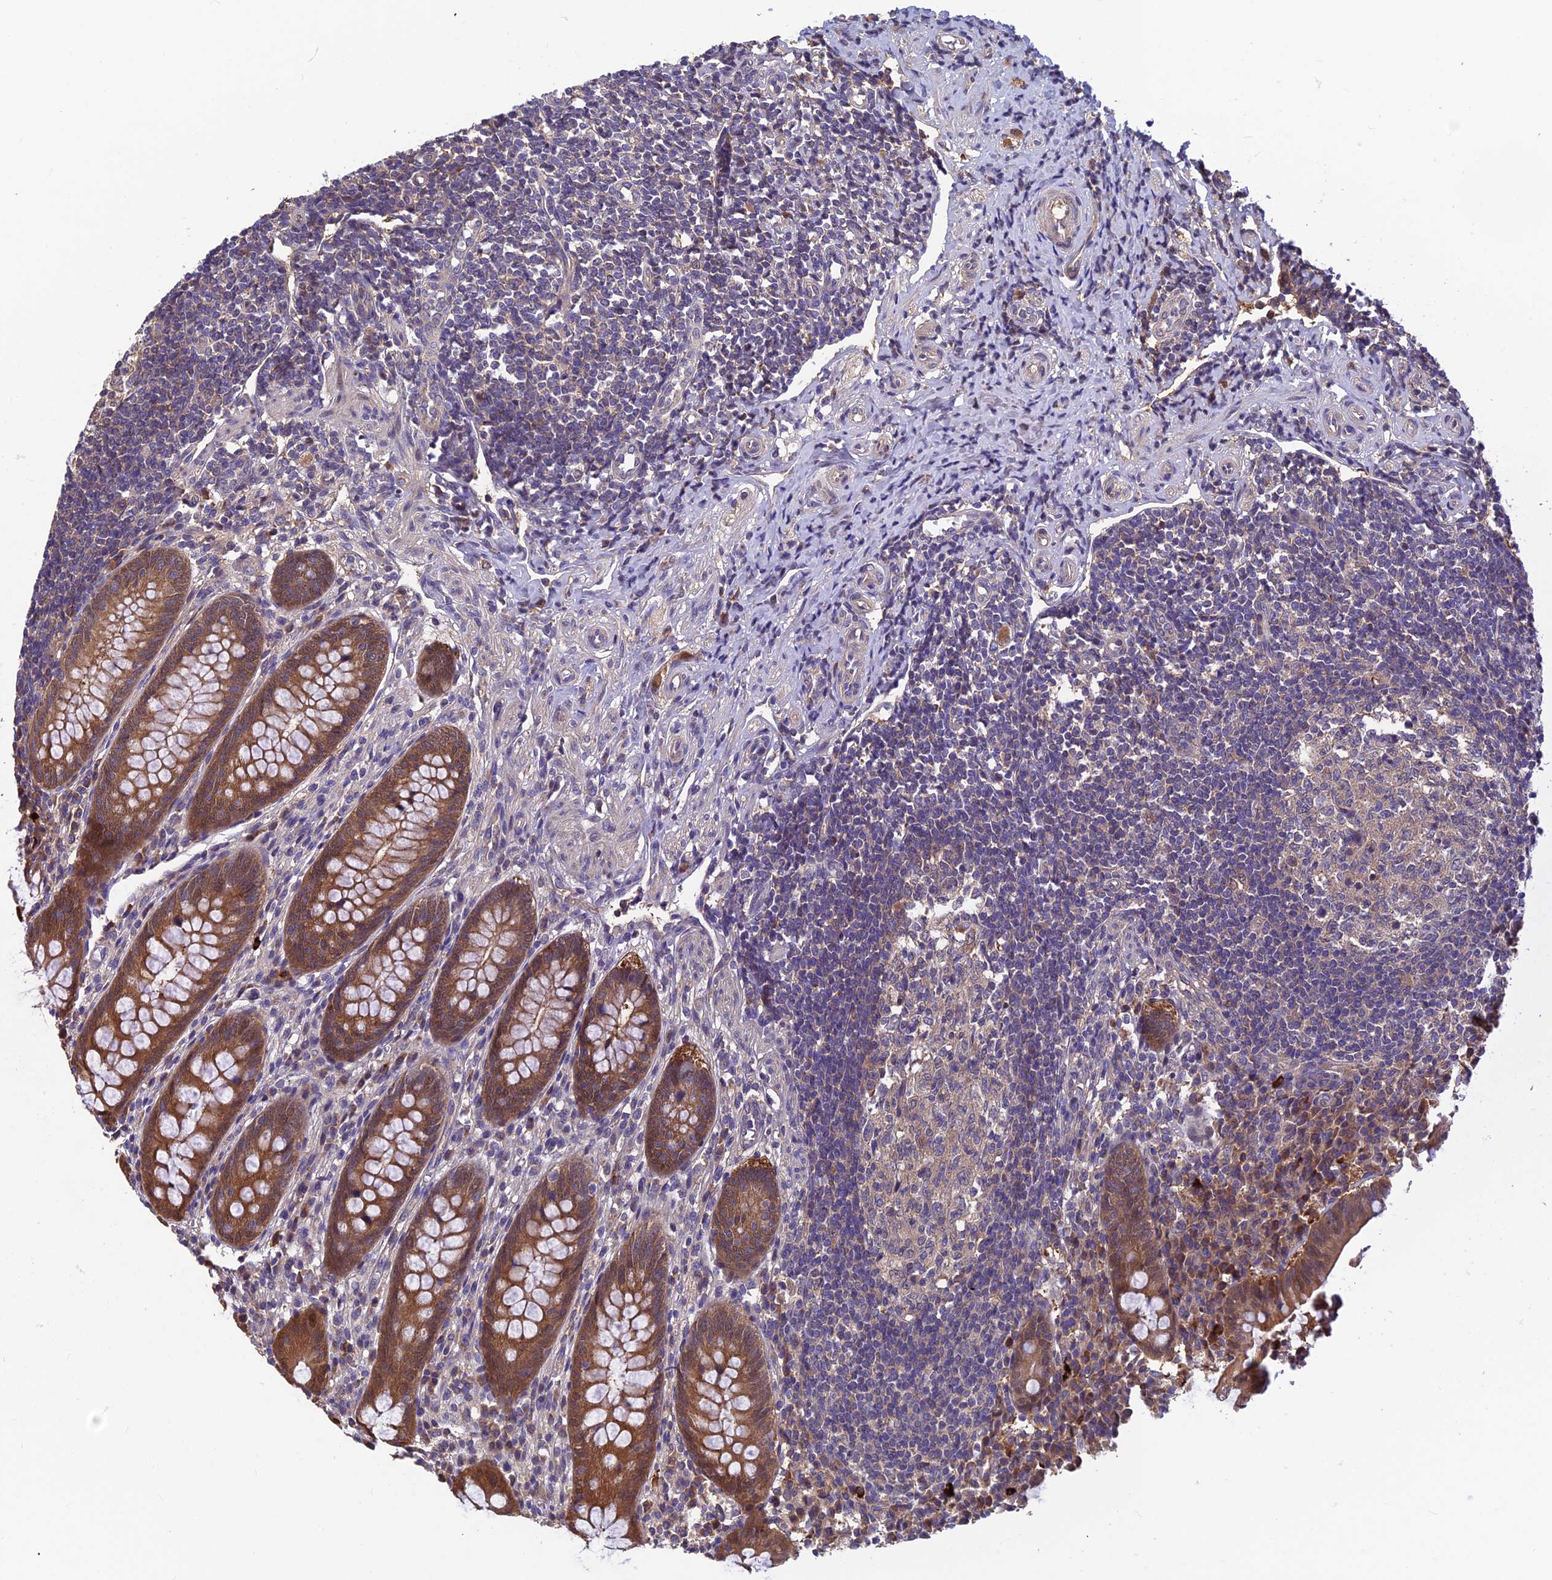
{"staining": {"intensity": "strong", "quantity": "25%-75%", "location": "cytoplasmic/membranous,nuclear"}, "tissue": "appendix", "cell_type": "Glandular cells", "image_type": "normal", "snomed": [{"axis": "morphology", "description": "Normal tissue, NOS"}, {"axis": "topography", "description": "Appendix"}], "caption": "Immunohistochemical staining of unremarkable human appendix demonstrates strong cytoplasmic/membranous,nuclear protein positivity in approximately 25%-75% of glandular cells. The staining was performed using DAB, with brown indicating positive protein expression. Nuclei are stained blue with hematoxylin.", "gene": "CCDC15", "patient": {"sex": "female", "age": 33}}